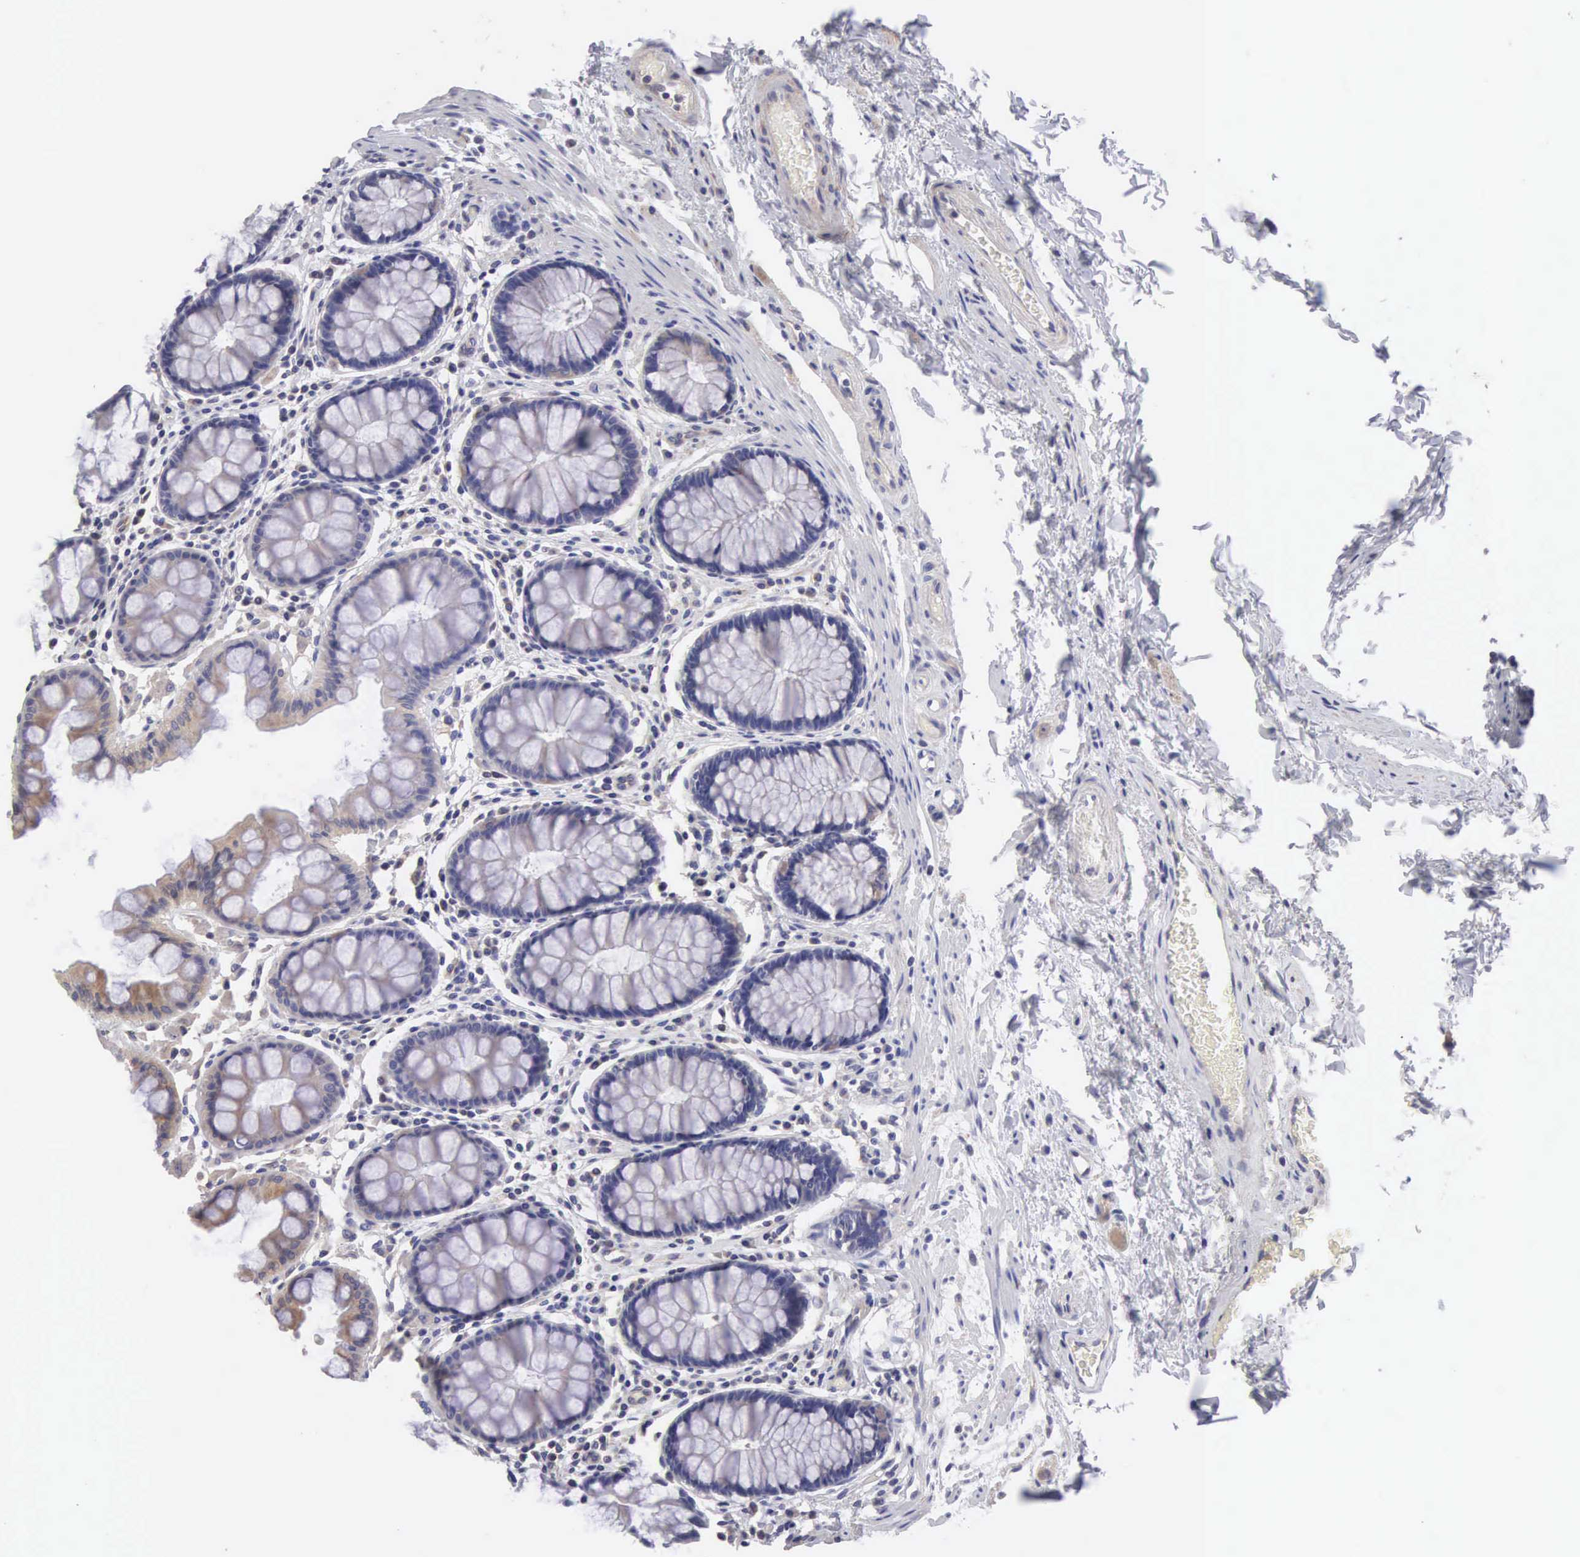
{"staining": {"intensity": "weak", "quantity": "<25%", "location": "cytoplasmic/membranous"}, "tissue": "rectum", "cell_type": "Glandular cells", "image_type": "normal", "snomed": [{"axis": "morphology", "description": "Normal tissue, NOS"}, {"axis": "topography", "description": "Rectum"}], "caption": "An image of human rectum is negative for staining in glandular cells. (Brightfield microscopy of DAB (3,3'-diaminobenzidine) immunohistochemistry (IHC) at high magnification).", "gene": "SLITRK4", "patient": {"sex": "male", "age": 77}}